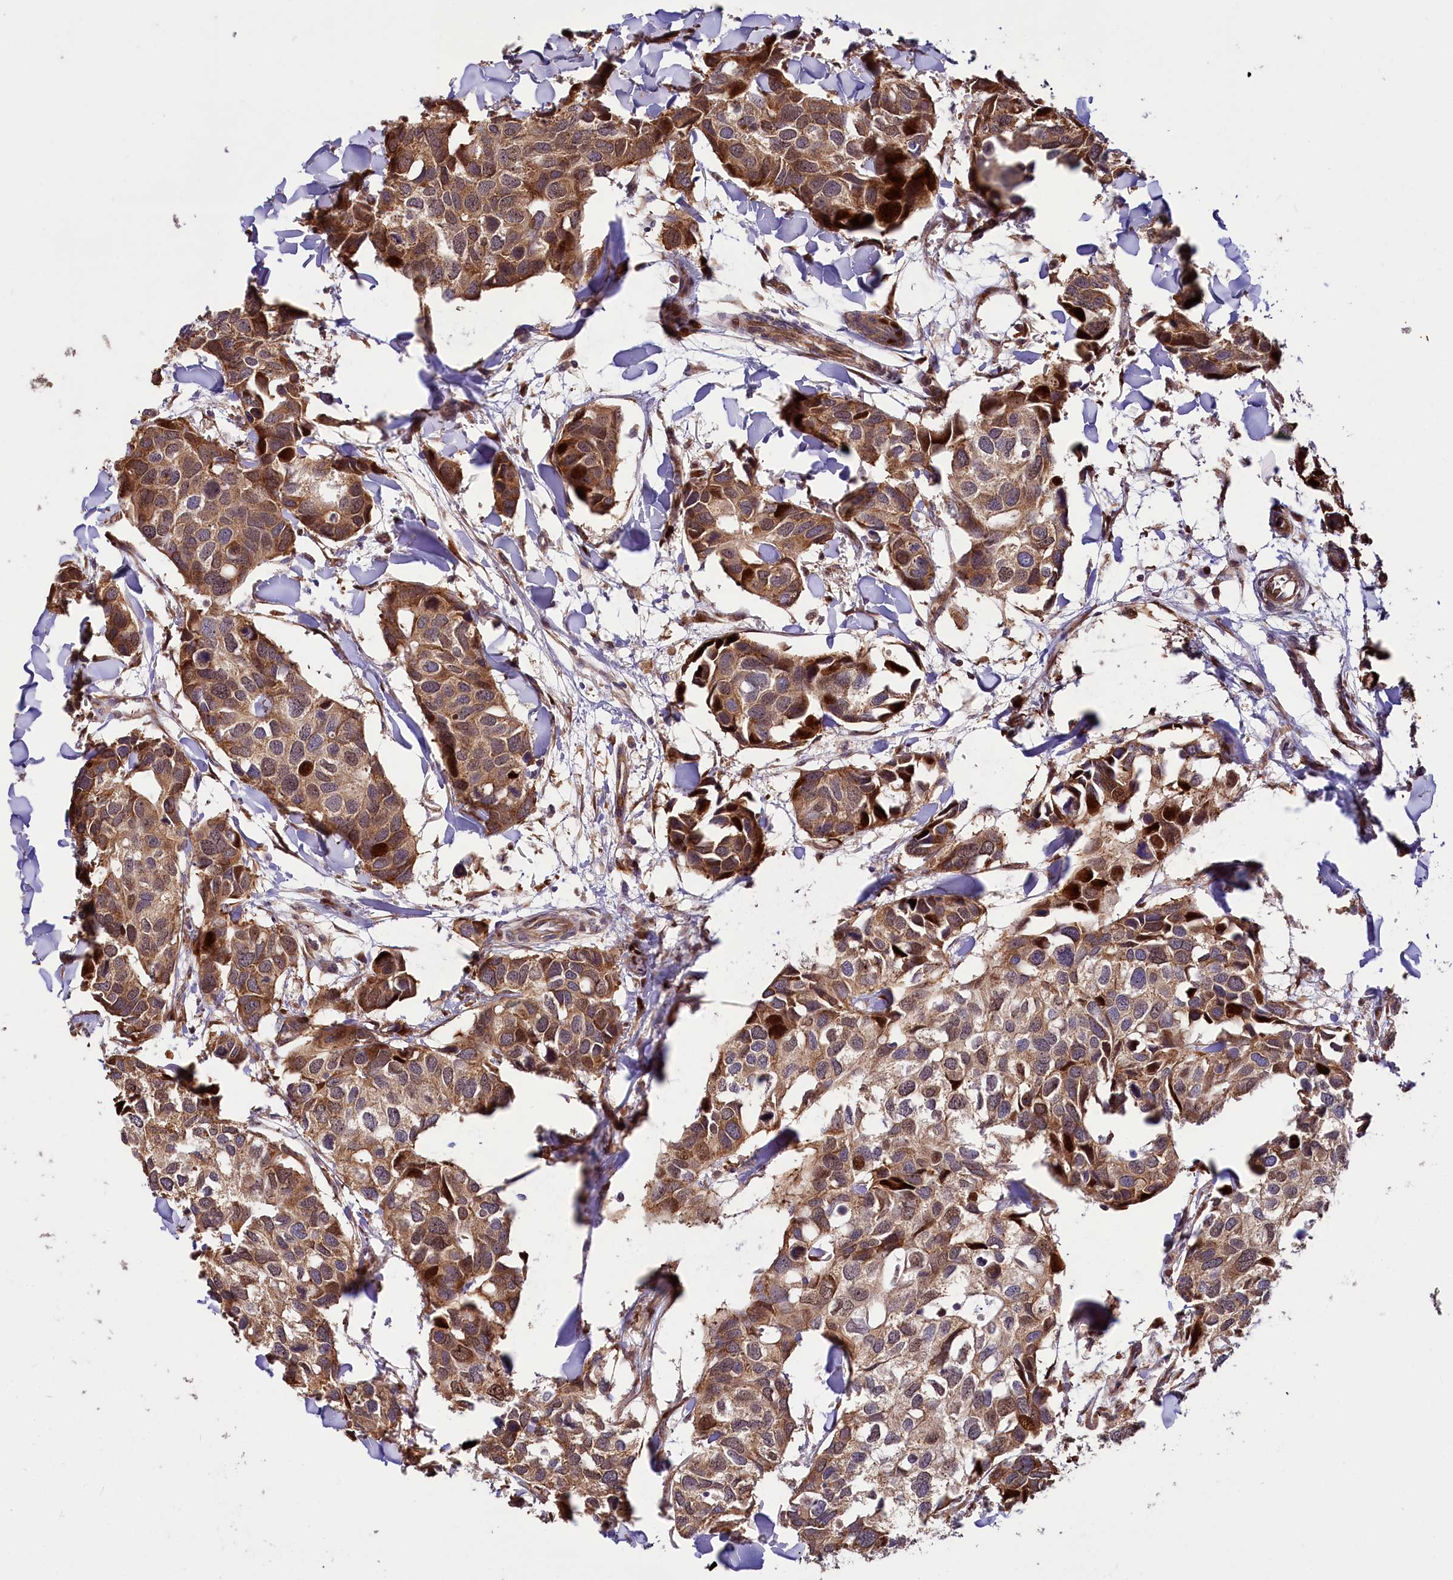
{"staining": {"intensity": "moderate", "quantity": ">75%", "location": "cytoplasmic/membranous,nuclear"}, "tissue": "breast cancer", "cell_type": "Tumor cells", "image_type": "cancer", "snomed": [{"axis": "morphology", "description": "Duct carcinoma"}, {"axis": "topography", "description": "Breast"}], "caption": "Moderate cytoplasmic/membranous and nuclear protein positivity is identified in approximately >75% of tumor cells in breast cancer (intraductal carcinoma).", "gene": "PDZRN3", "patient": {"sex": "female", "age": 83}}